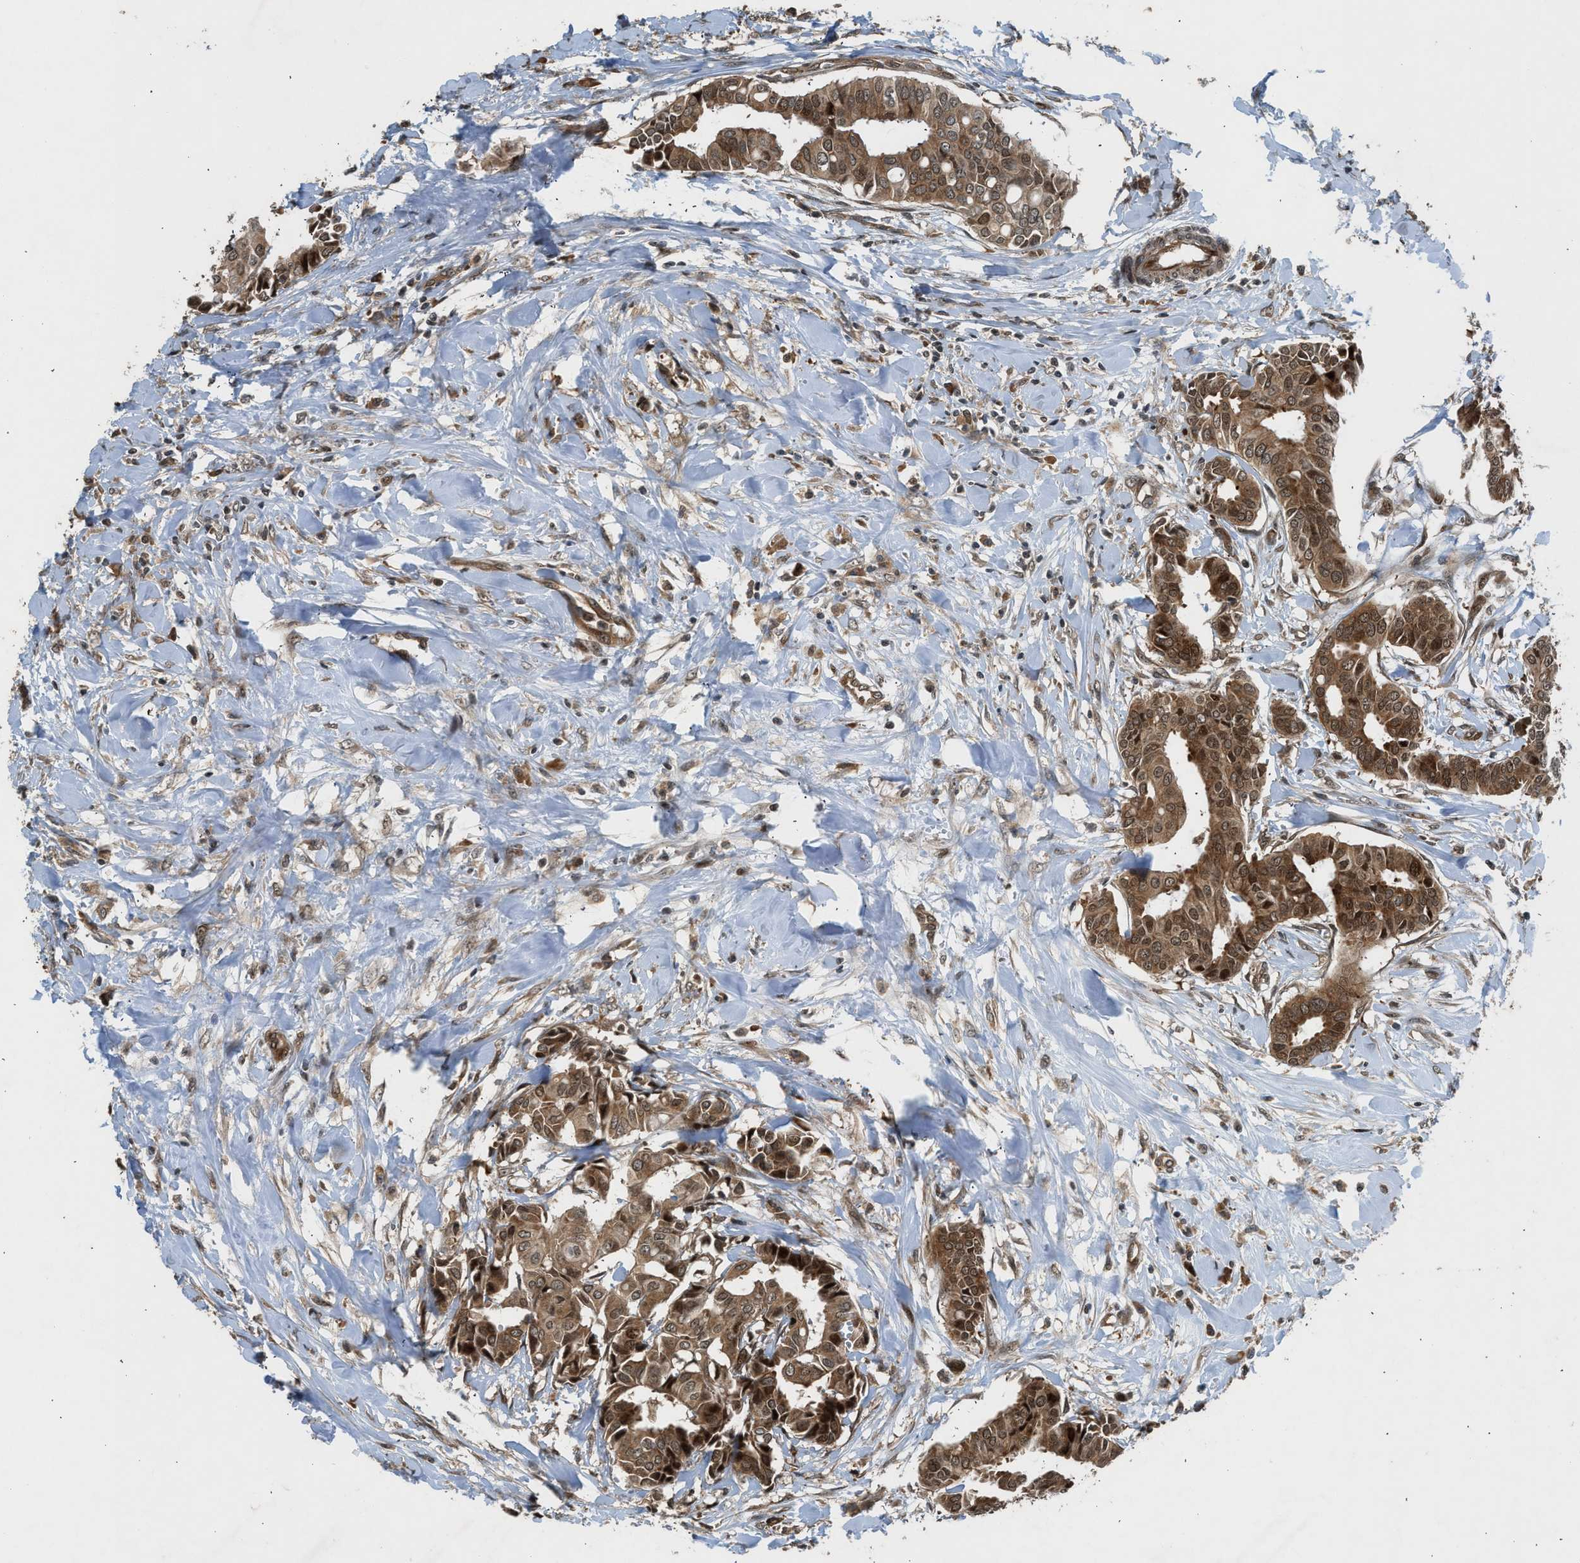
{"staining": {"intensity": "moderate", "quantity": ">75%", "location": "cytoplasmic/membranous"}, "tissue": "head and neck cancer", "cell_type": "Tumor cells", "image_type": "cancer", "snomed": [{"axis": "morphology", "description": "Adenocarcinoma, NOS"}, {"axis": "topography", "description": "Salivary gland"}, {"axis": "topography", "description": "Head-Neck"}], "caption": "Immunohistochemical staining of head and neck cancer (adenocarcinoma) shows medium levels of moderate cytoplasmic/membranous positivity in approximately >75% of tumor cells.", "gene": "TXNL1", "patient": {"sex": "female", "age": 59}}